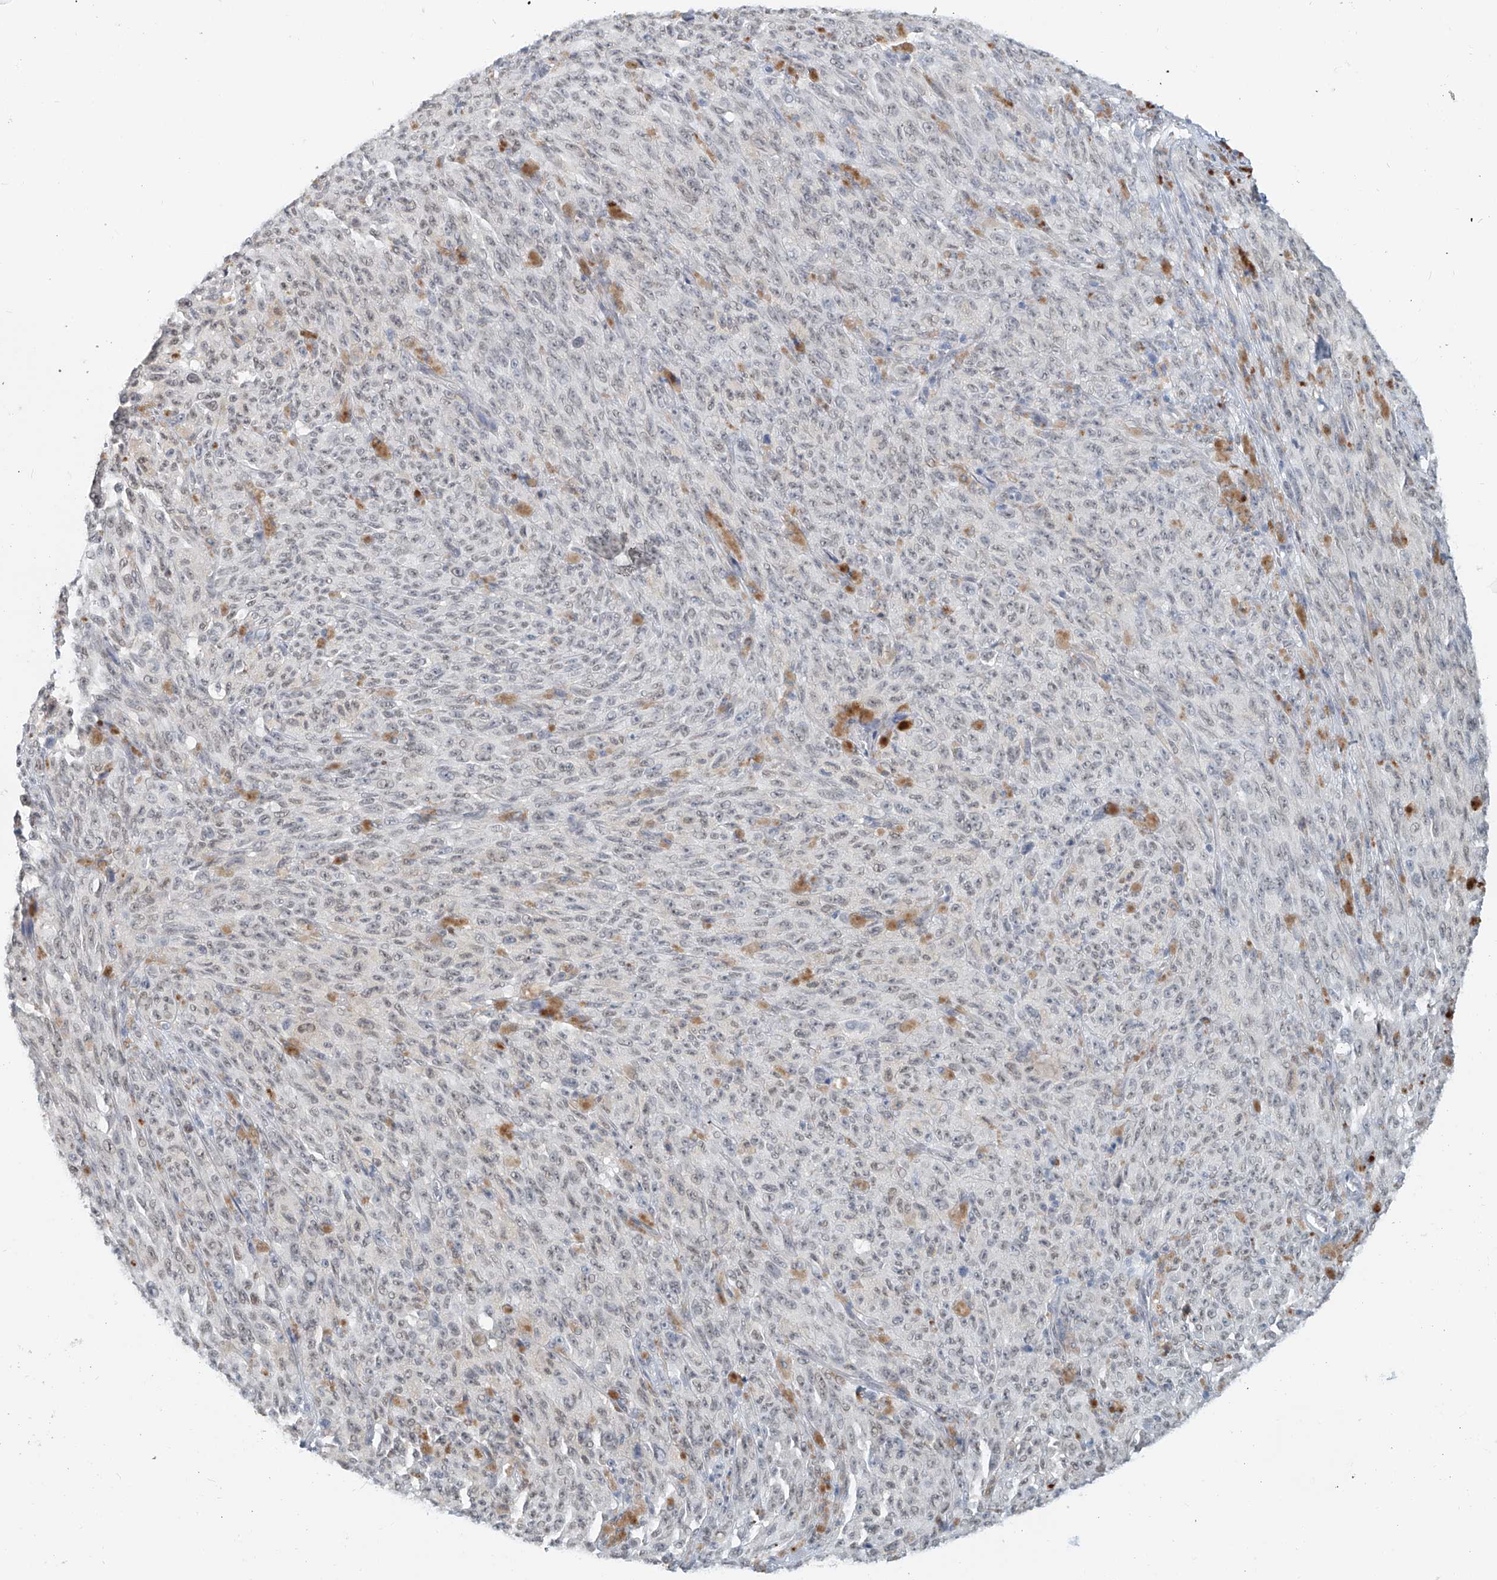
{"staining": {"intensity": "negative", "quantity": "none", "location": "none"}, "tissue": "melanoma", "cell_type": "Tumor cells", "image_type": "cancer", "snomed": [{"axis": "morphology", "description": "Malignant melanoma, NOS"}, {"axis": "topography", "description": "Skin"}], "caption": "Tumor cells are negative for brown protein staining in melanoma.", "gene": "SASH1", "patient": {"sex": "female", "age": 82}}